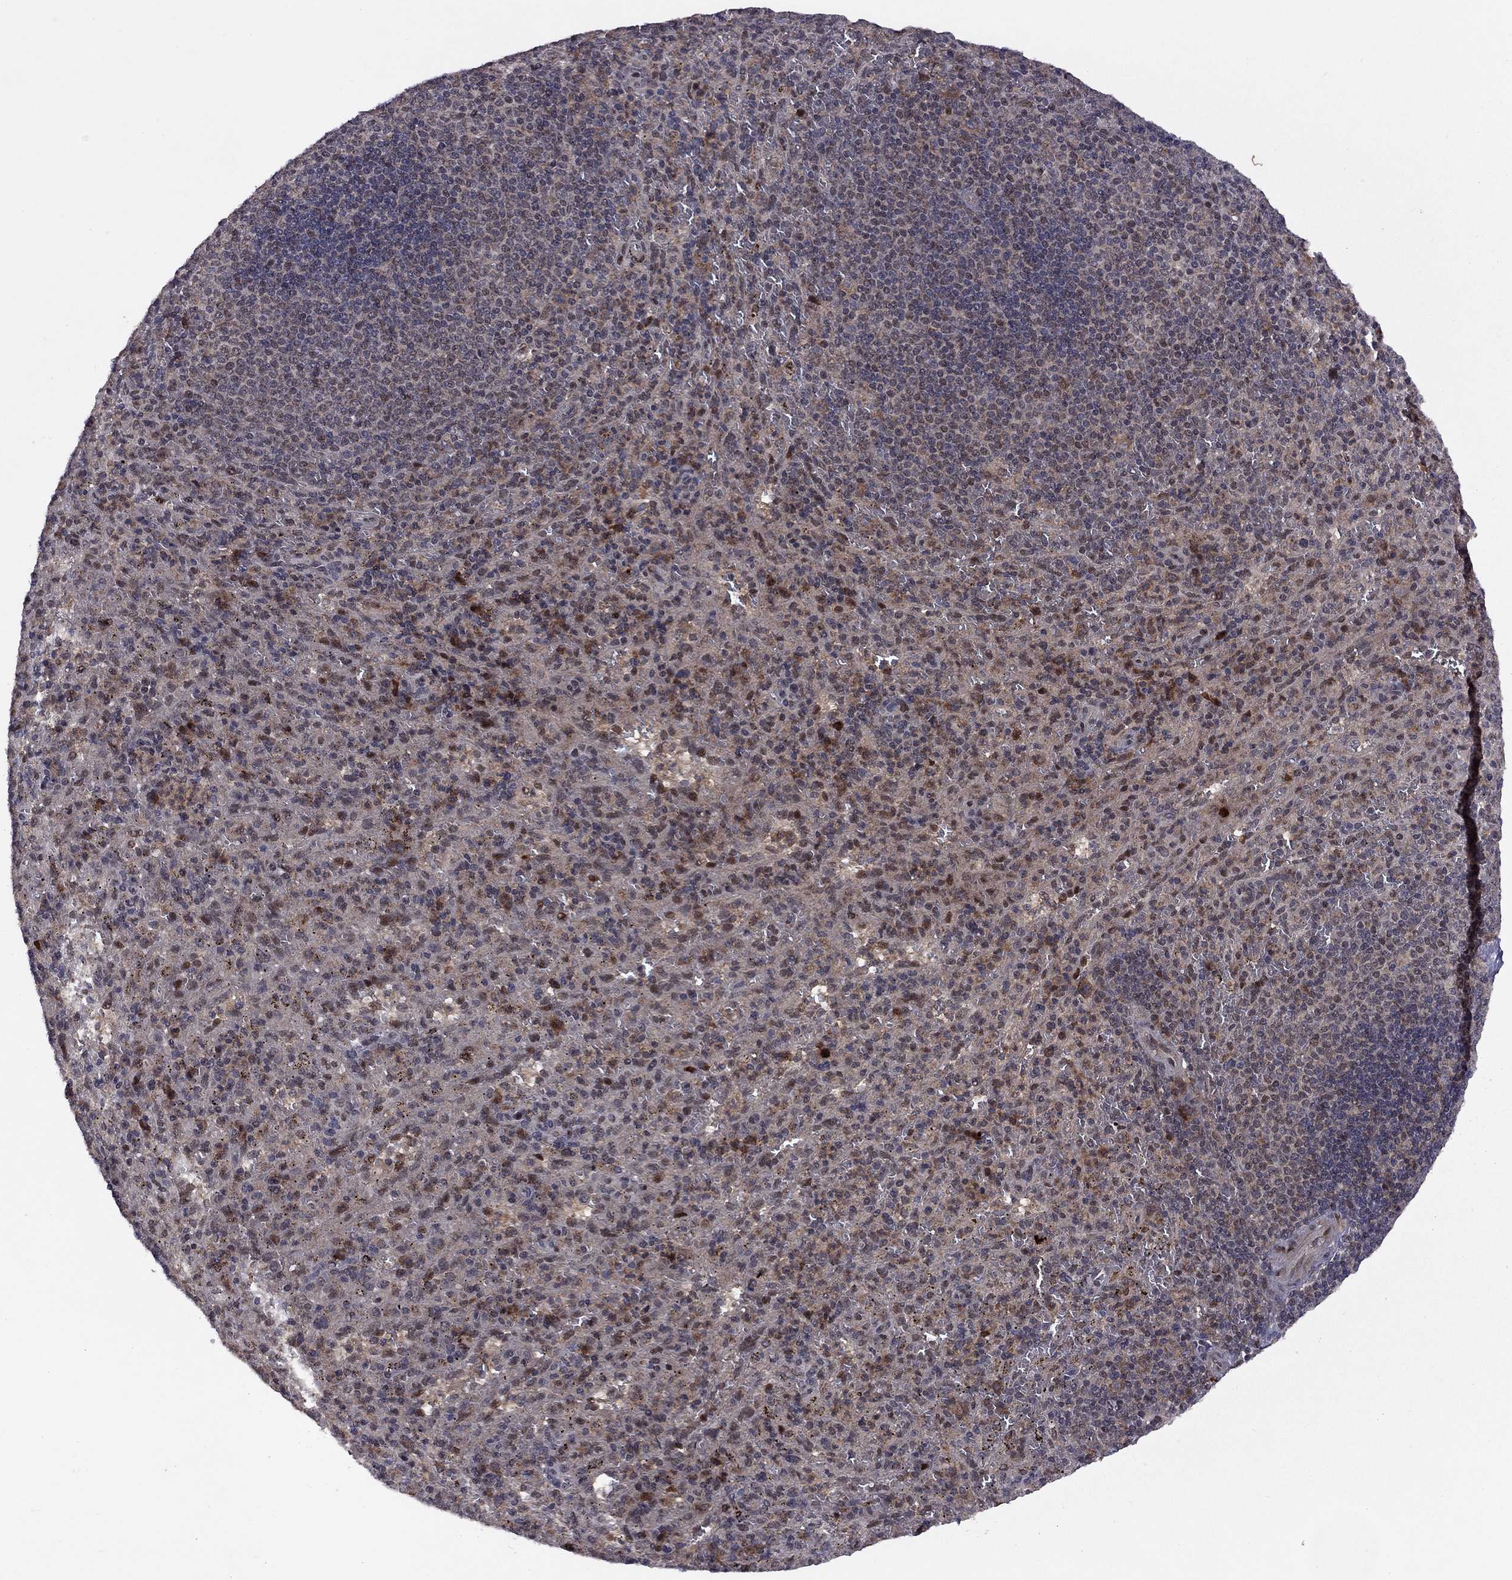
{"staining": {"intensity": "strong", "quantity": "<25%", "location": "cytoplasmic/membranous,nuclear"}, "tissue": "spleen", "cell_type": "Cells in red pulp", "image_type": "normal", "snomed": [{"axis": "morphology", "description": "Normal tissue, NOS"}, {"axis": "topography", "description": "Spleen"}], "caption": "Immunohistochemical staining of normal human spleen reveals medium levels of strong cytoplasmic/membranous,nuclear staining in about <25% of cells in red pulp. Immunohistochemistry (ihc) stains the protein in brown and the nuclei are stained blue.", "gene": "IPP", "patient": {"sex": "male", "age": 57}}